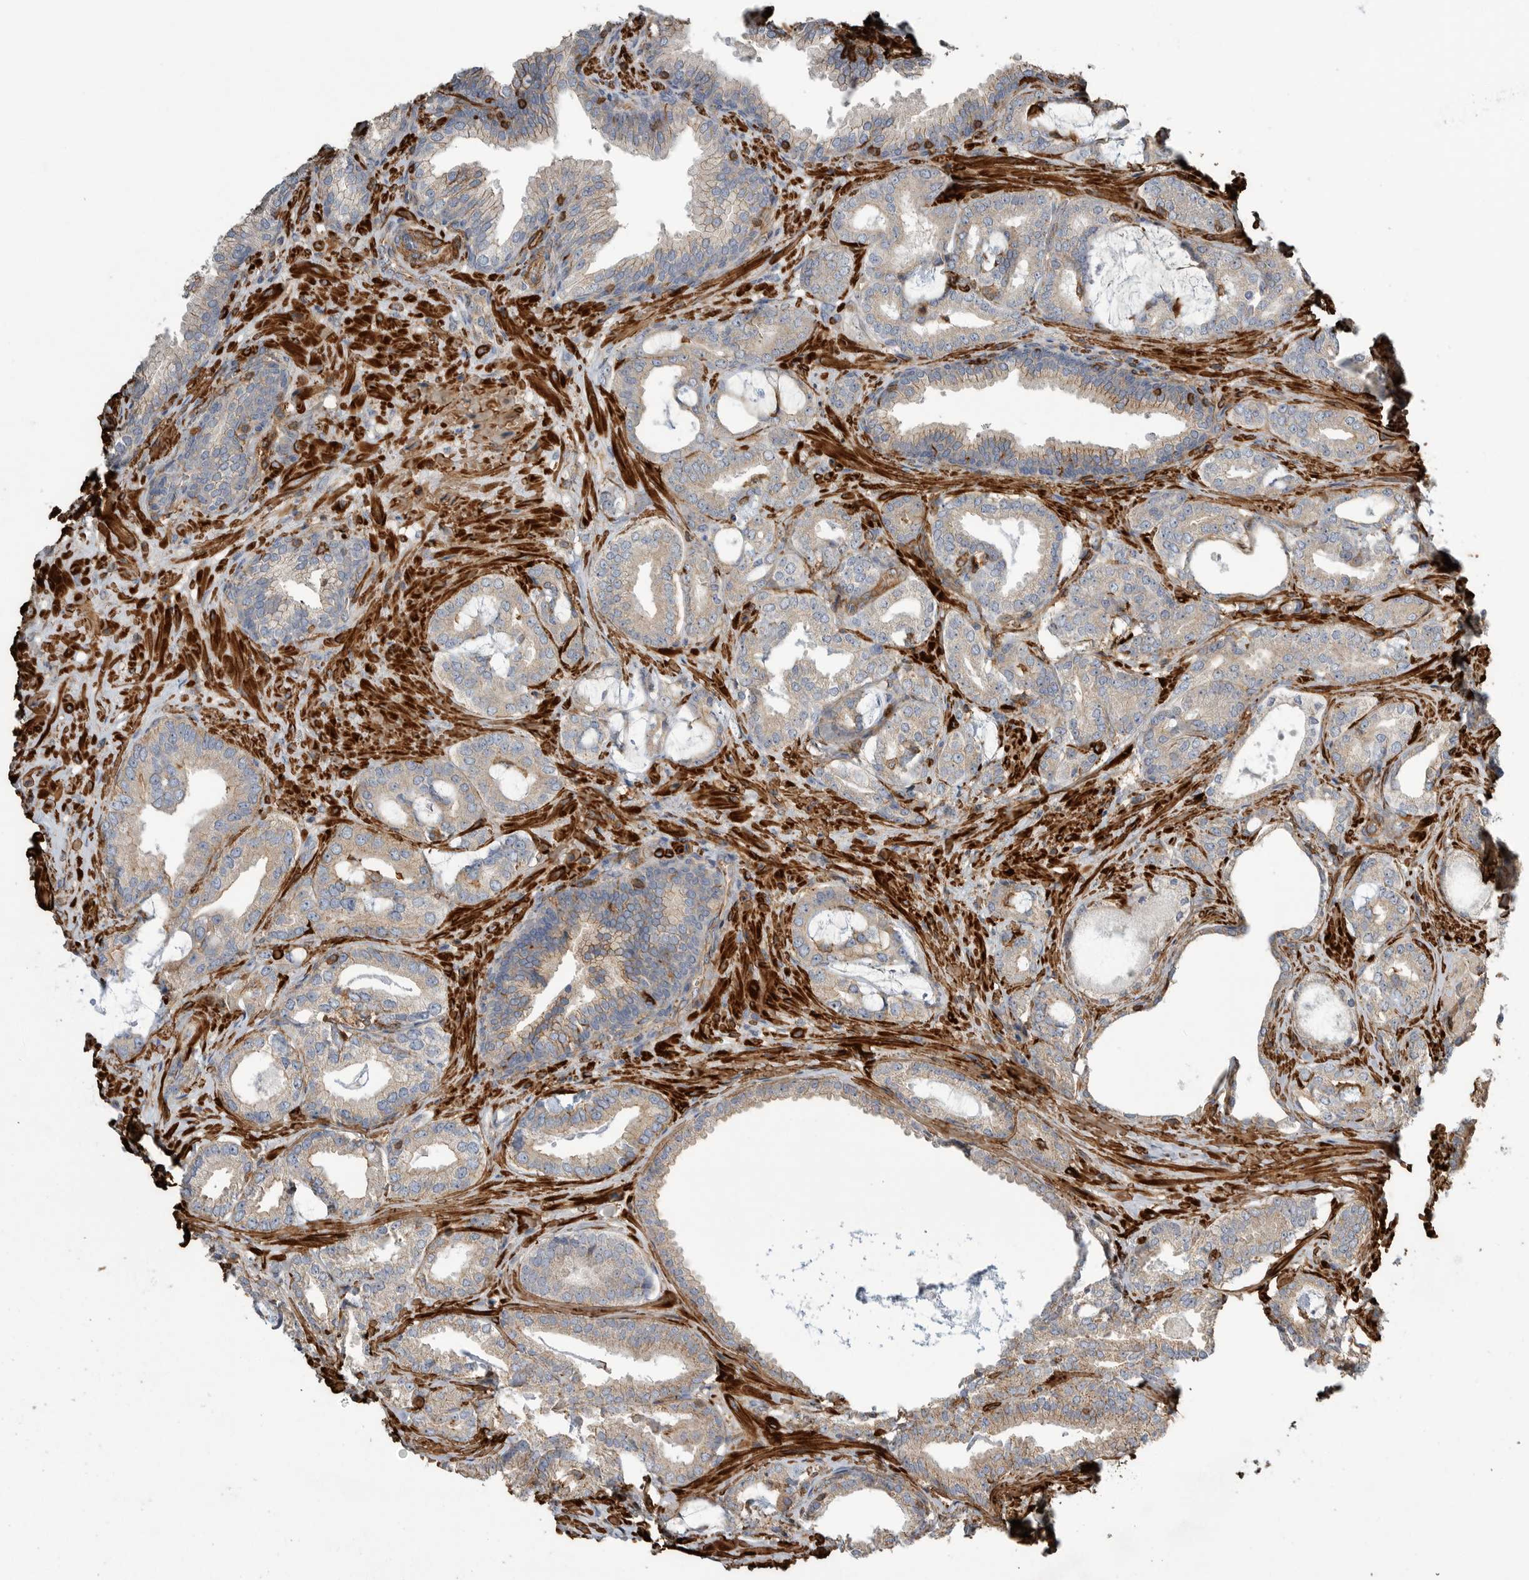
{"staining": {"intensity": "weak", "quantity": "25%-75%", "location": "cytoplasmic/membranous"}, "tissue": "prostate cancer", "cell_type": "Tumor cells", "image_type": "cancer", "snomed": [{"axis": "morphology", "description": "Adenocarcinoma, Low grade"}, {"axis": "topography", "description": "Prostate"}], "caption": "This is a histology image of immunohistochemistry staining of prostate cancer, which shows weak positivity in the cytoplasmic/membranous of tumor cells.", "gene": "GPER1", "patient": {"sex": "male", "age": 71}}